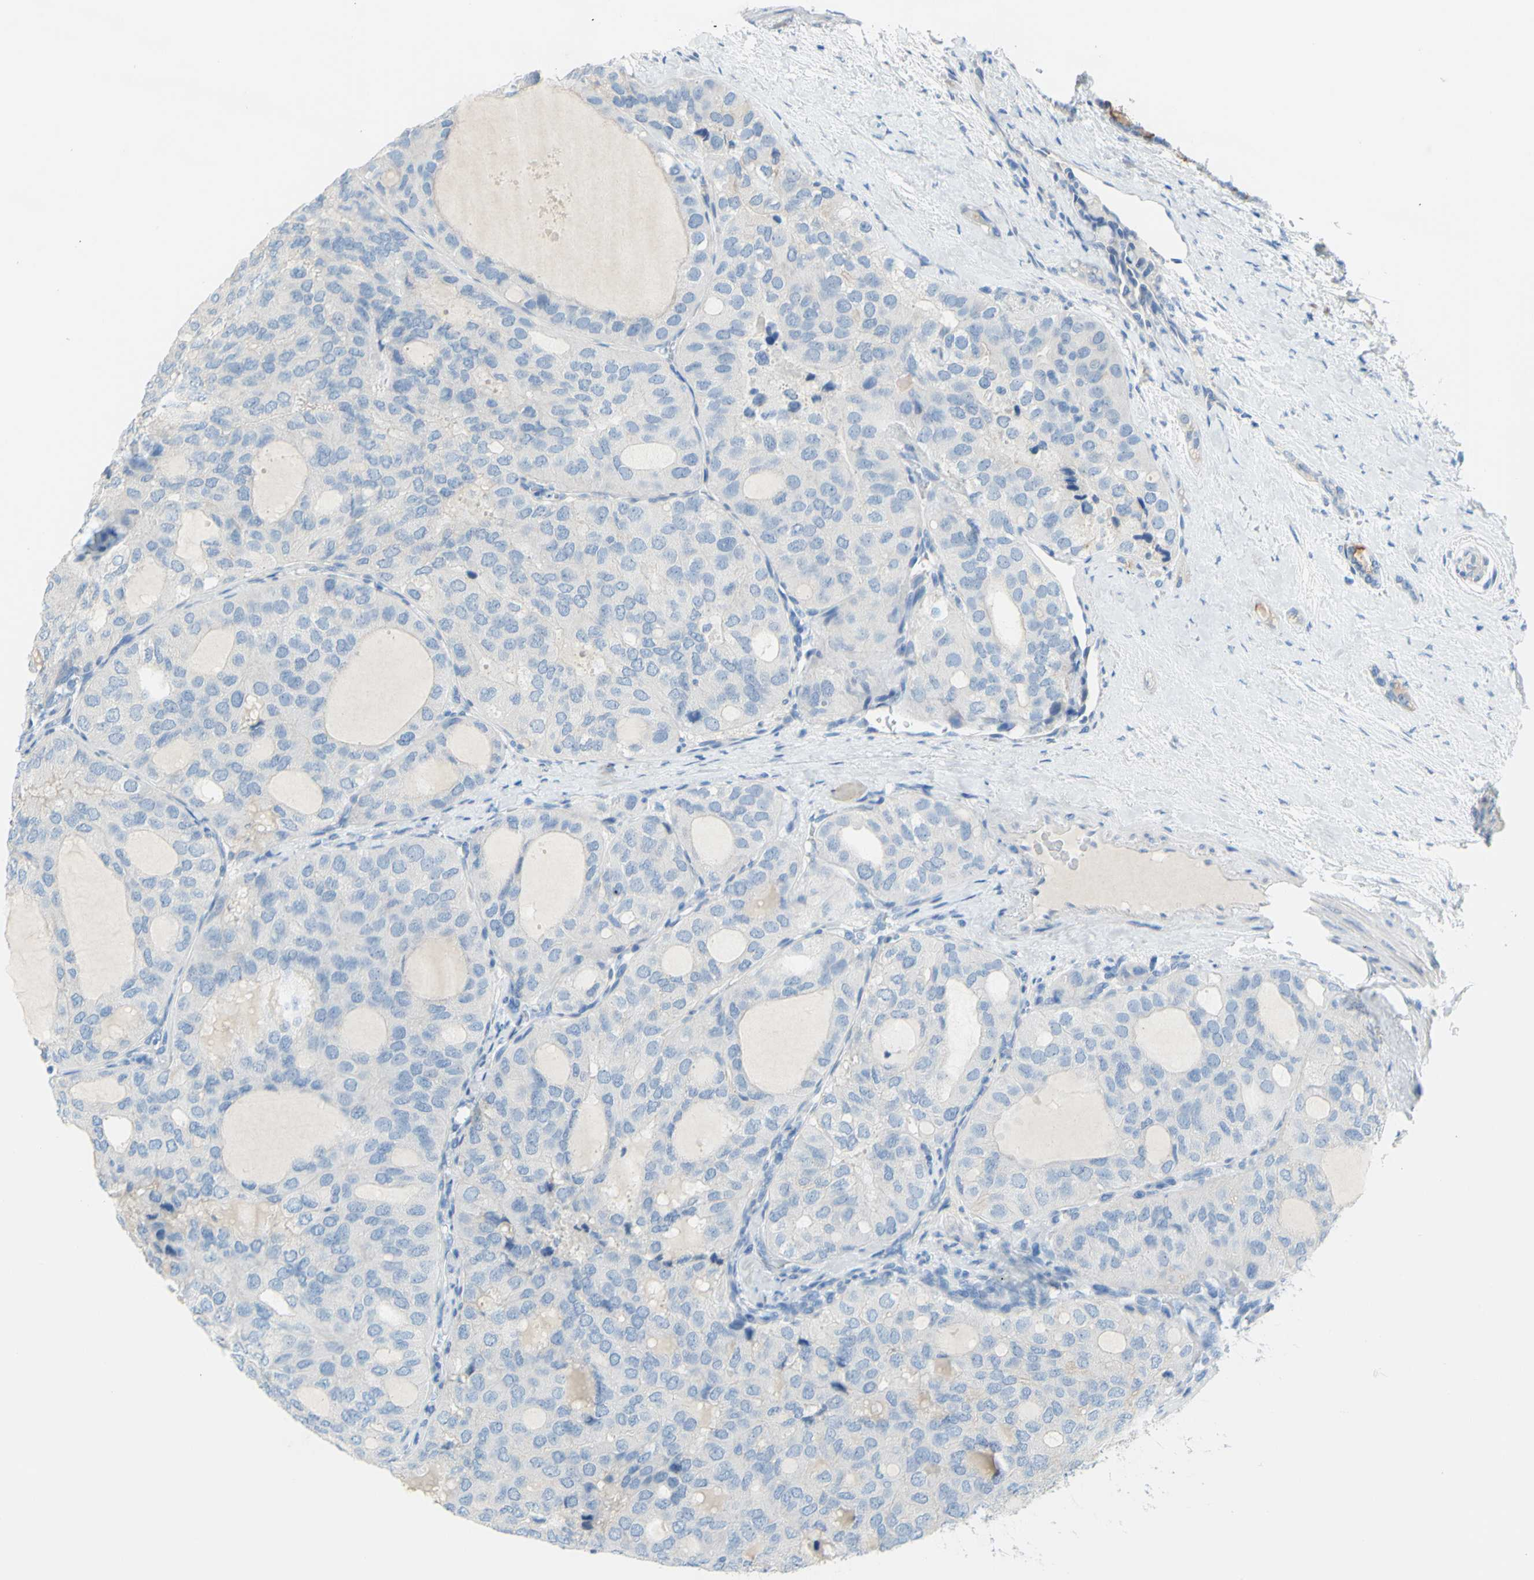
{"staining": {"intensity": "negative", "quantity": "none", "location": "none"}, "tissue": "thyroid cancer", "cell_type": "Tumor cells", "image_type": "cancer", "snomed": [{"axis": "morphology", "description": "Follicular adenoma carcinoma, NOS"}, {"axis": "topography", "description": "Thyroid gland"}], "caption": "DAB immunohistochemical staining of thyroid follicular adenoma carcinoma demonstrates no significant expression in tumor cells. (DAB immunohistochemistry (IHC), high magnification).", "gene": "SLC1A2", "patient": {"sex": "male", "age": 75}}